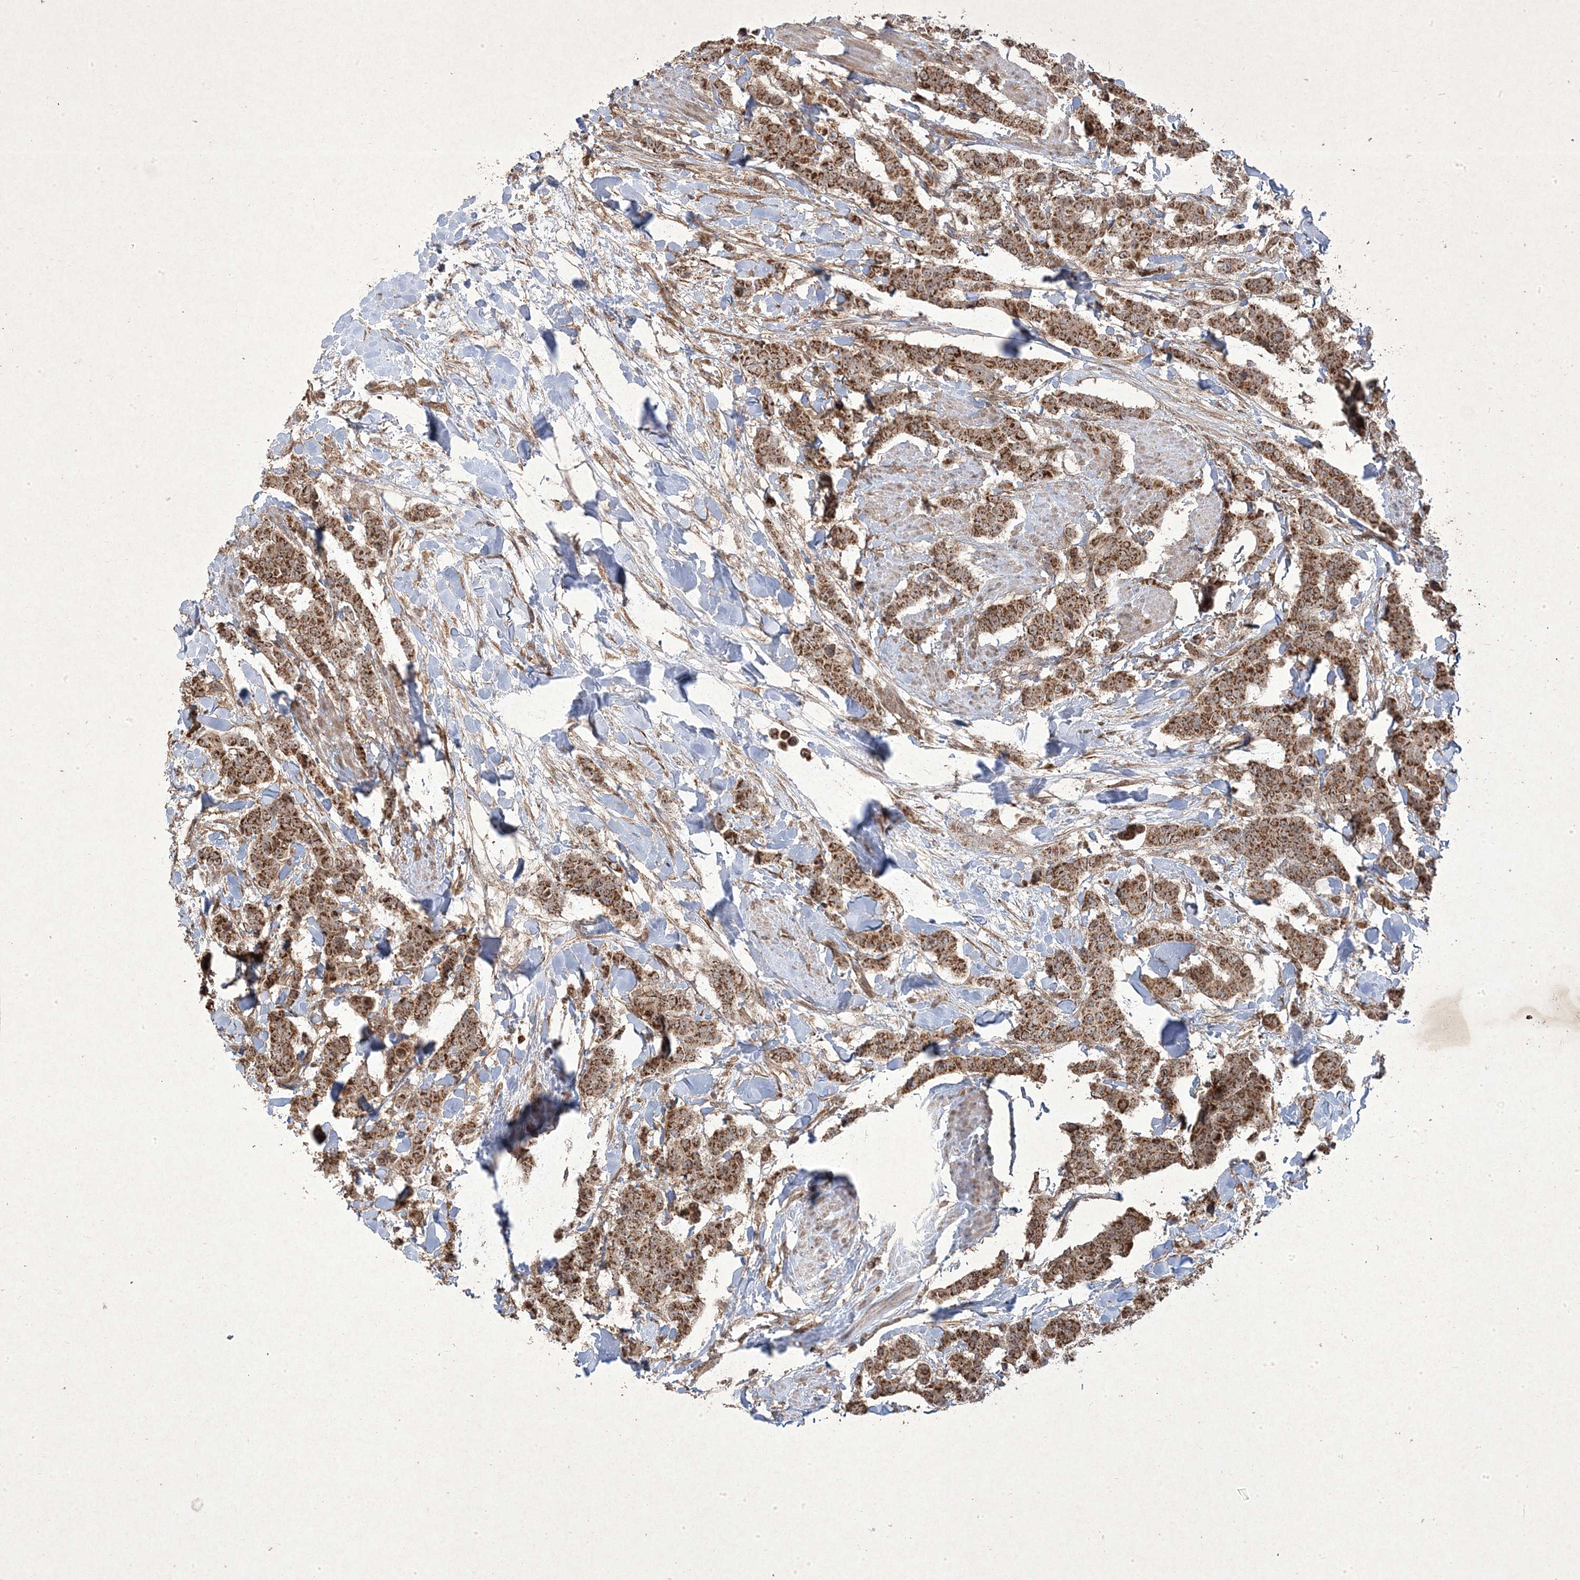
{"staining": {"intensity": "moderate", "quantity": ">75%", "location": "cytoplasmic/membranous,nuclear"}, "tissue": "breast cancer", "cell_type": "Tumor cells", "image_type": "cancer", "snomed": [{"axis": "morphology", "description": "Duct carcinoma"}, {"axis": "topography", "description": "Breast"}], "caption": "Protein staining reveals moderate cytoplasmic/membranous and nuclear expression in about >75% of tumor cells in breast cancer (invasive ductal carcinoma).", "gene": "PLEKHM2", "patient": {"sex": "female", "age": 40}}